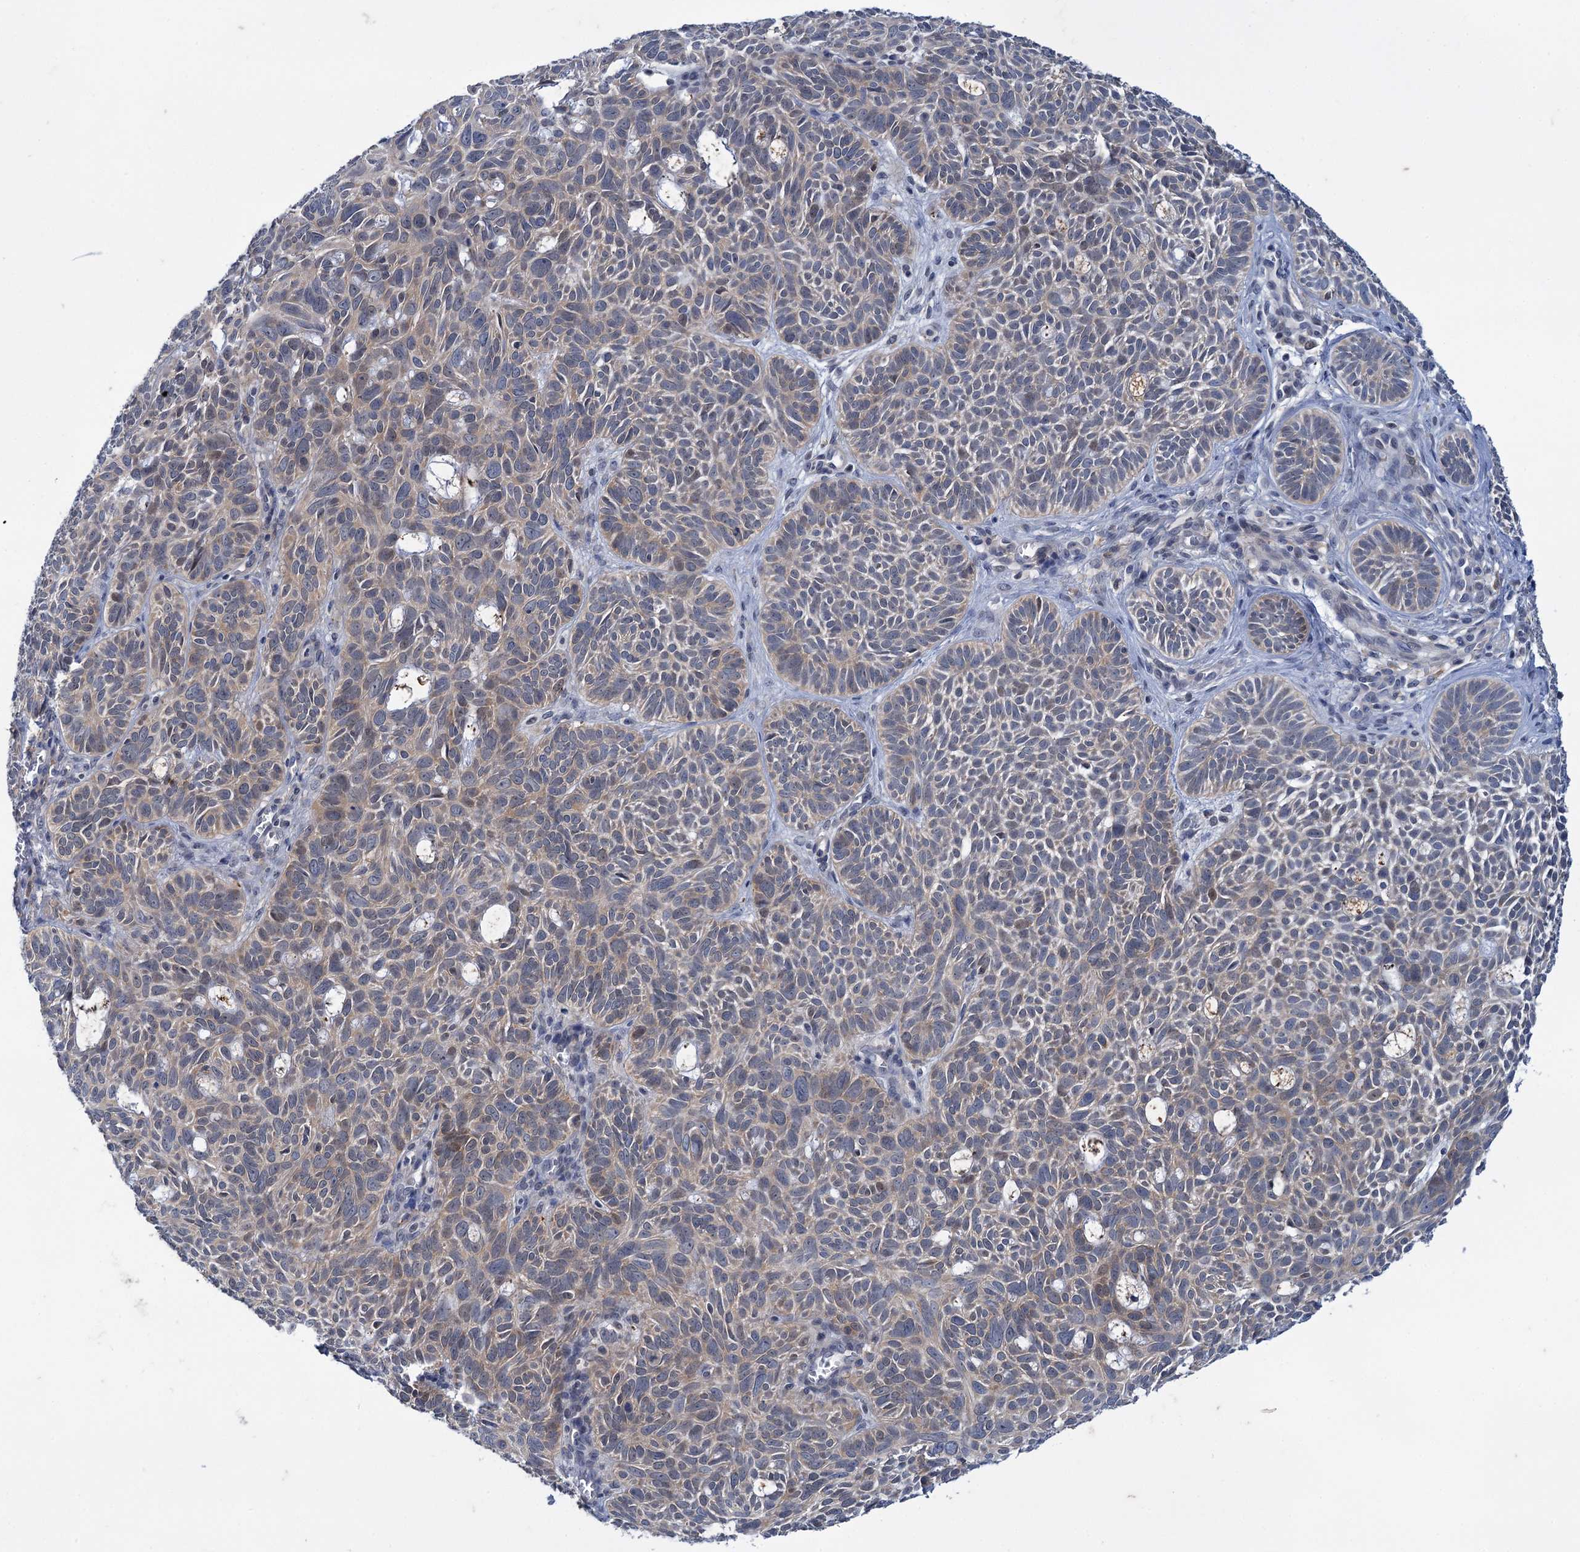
{"staining": {"intensity": "weak", "quantity": "25%-75%", "location": "cytoplasmic/membranous"}, "tissue": "skin cancer", "cell_type": "Tumor cells", "image_type": "cancer", "snomed": [{"axis": "morphology", "description": "Basal cell carcinoma"}, {"axis": "topography", "description": "Skin"}], "caption": "Tumor cells display weak cytoplasmic/membranous staining in about 25%-75% of cells in skin cancer (basal cell carcinoma). (Stains: DAB (3,3'-diaminobenzidine) in brown, nuclei in blue, Microscopy: brightfield microscopy at high magnification).", "gene": "MID1IP1", "patient": {"sex": "male", "age": 69}}